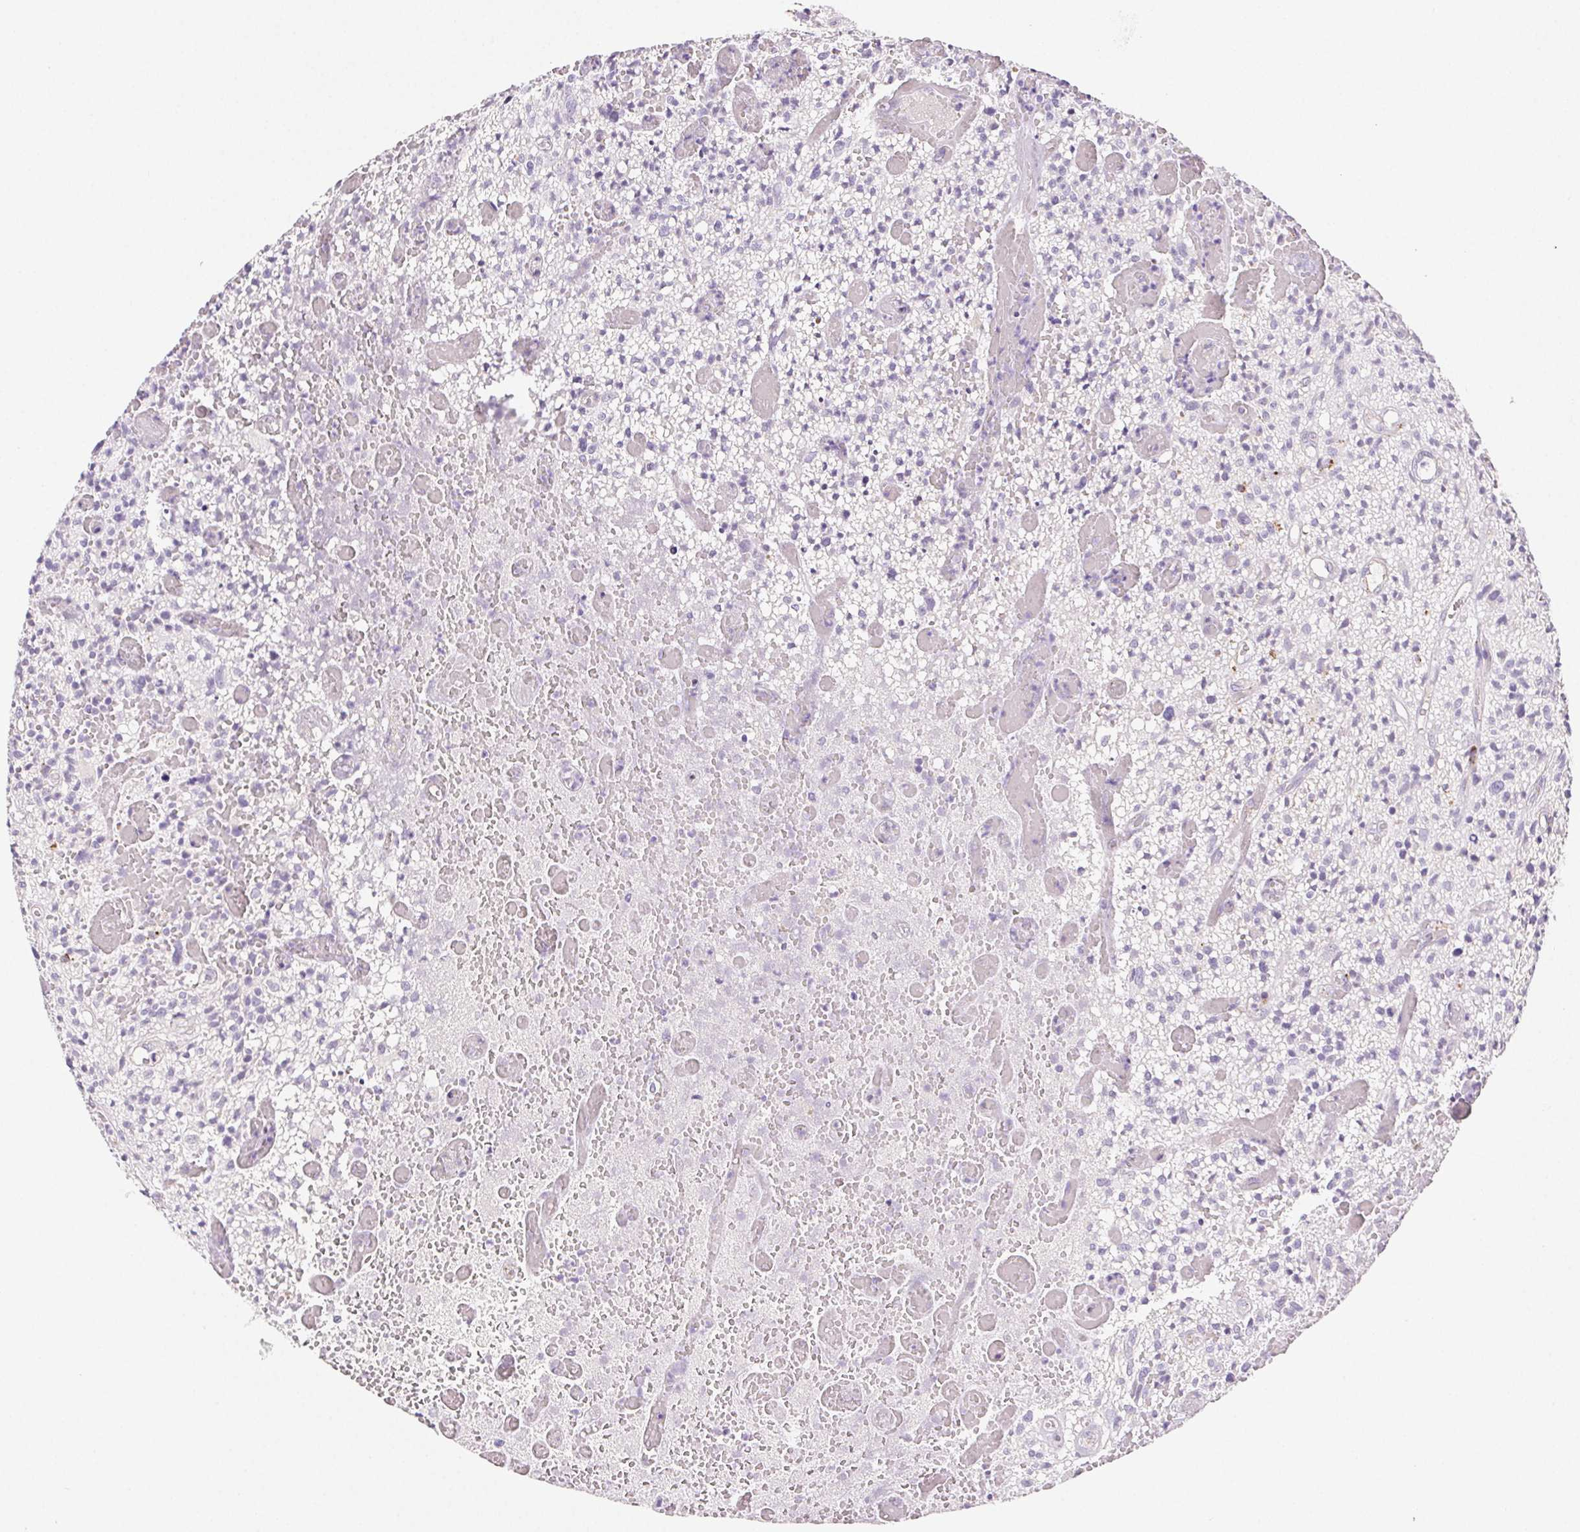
{"staining": {"intensity": "negative", "quantity": "none", "location": "none"}, "tissue": "glioma", "cell_type": "Tumor cells", "image_type": "cancer", "snomed": [{"axis": "morphology", "description": "Glioma, malignant, High grade"}, {"axis": "topography", "description": "Brain"}], "caption": "Micrograph shows no significant protein staining in tumor cells of glioma.", "gene": "LIPA", "patient": {"sex": "male", "age": 75}}